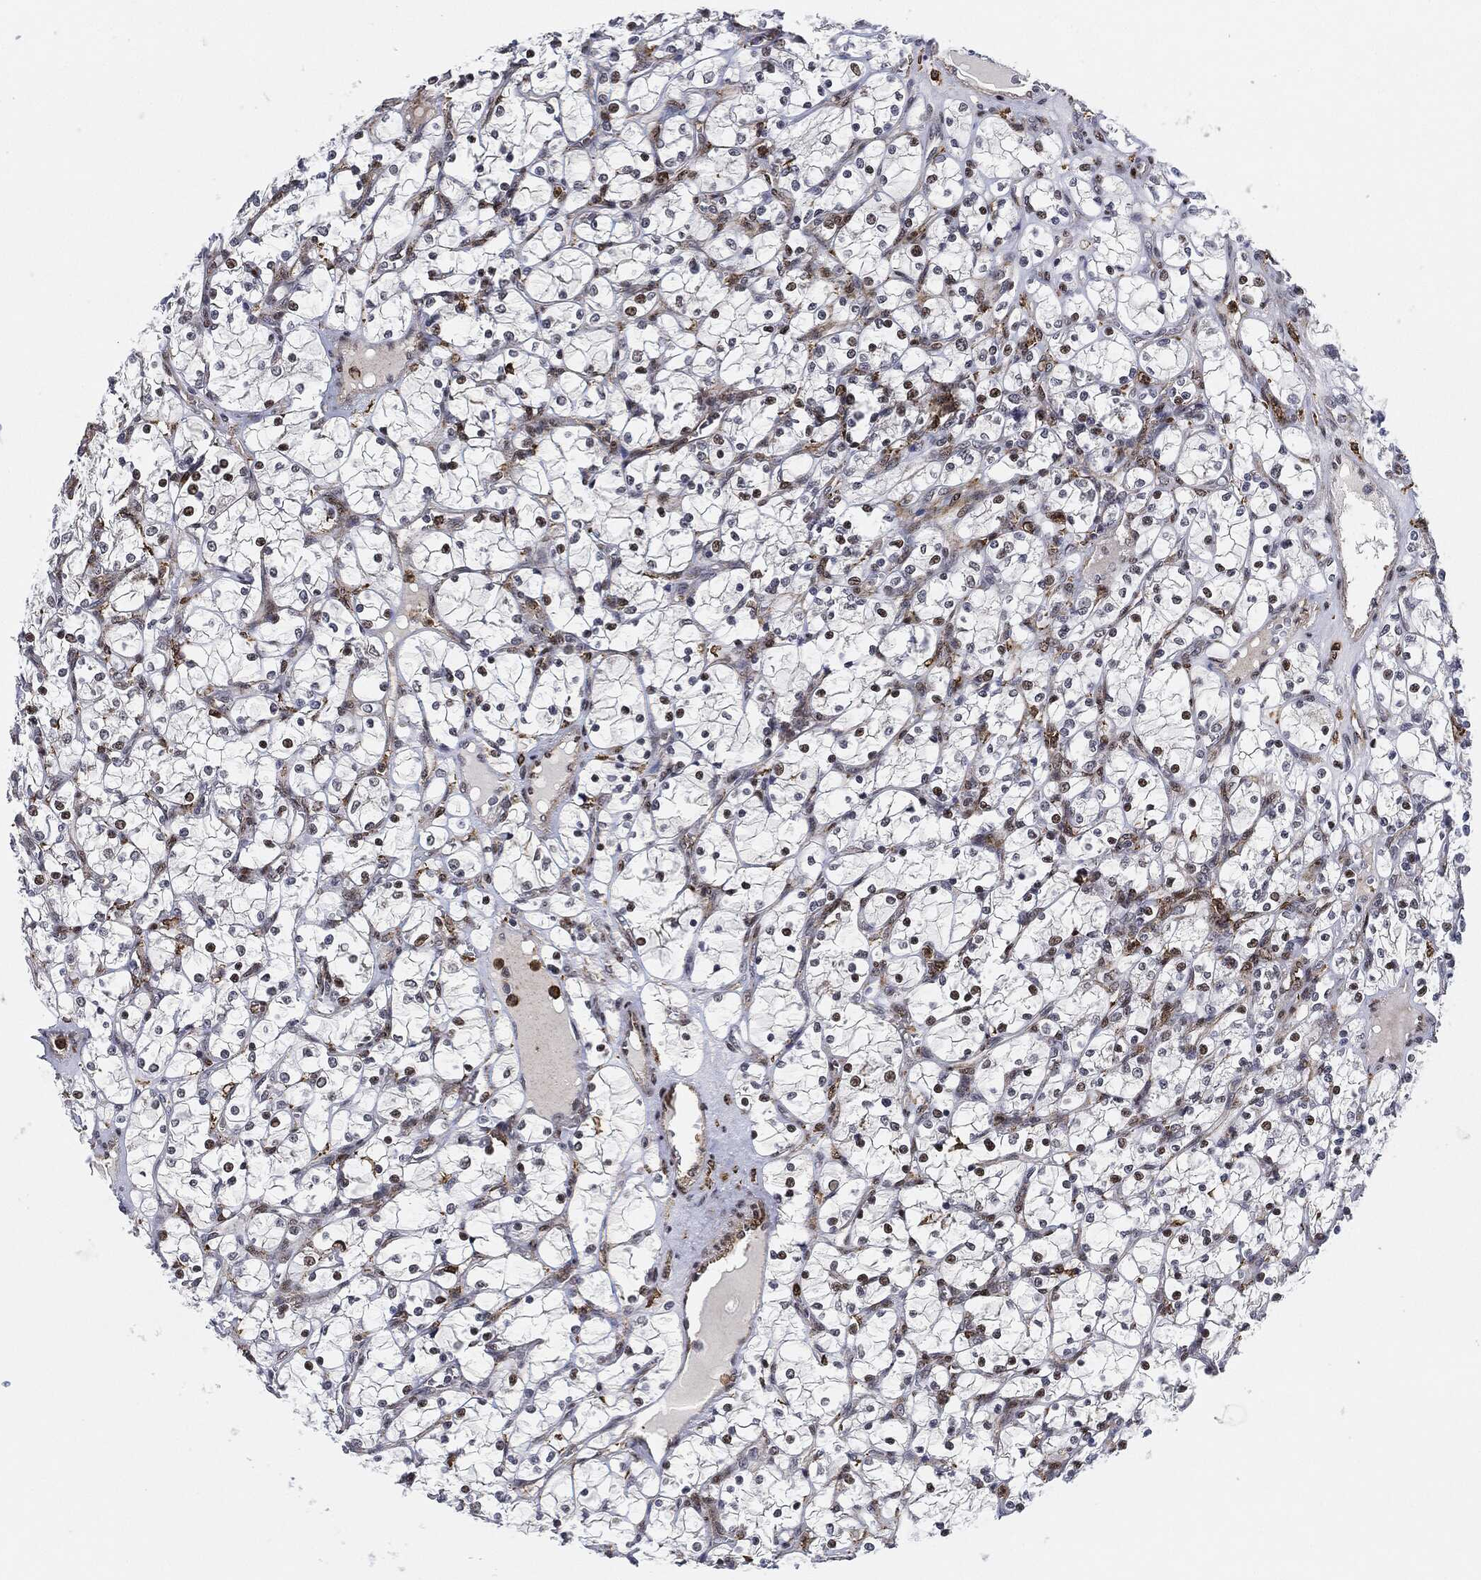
{"staining": {"intensity": "negative", "quantity": "none", "location": "none"}, "tissue": "renal cancer", "cell_type": "Tumor cells", "image_type": "cancer", "snomed": [{"axis": "morphology", "description": "Adenocarcinoma, NOS"}, {"axis": "topography", "description": "Kidney"}], "caption": "Photomicrograph shows no protein positivity in tumor cells of adenocarcinoma (renal) tissue.", "gene": "NANOS3", "patient": {"sex": "female", "age": 69}}